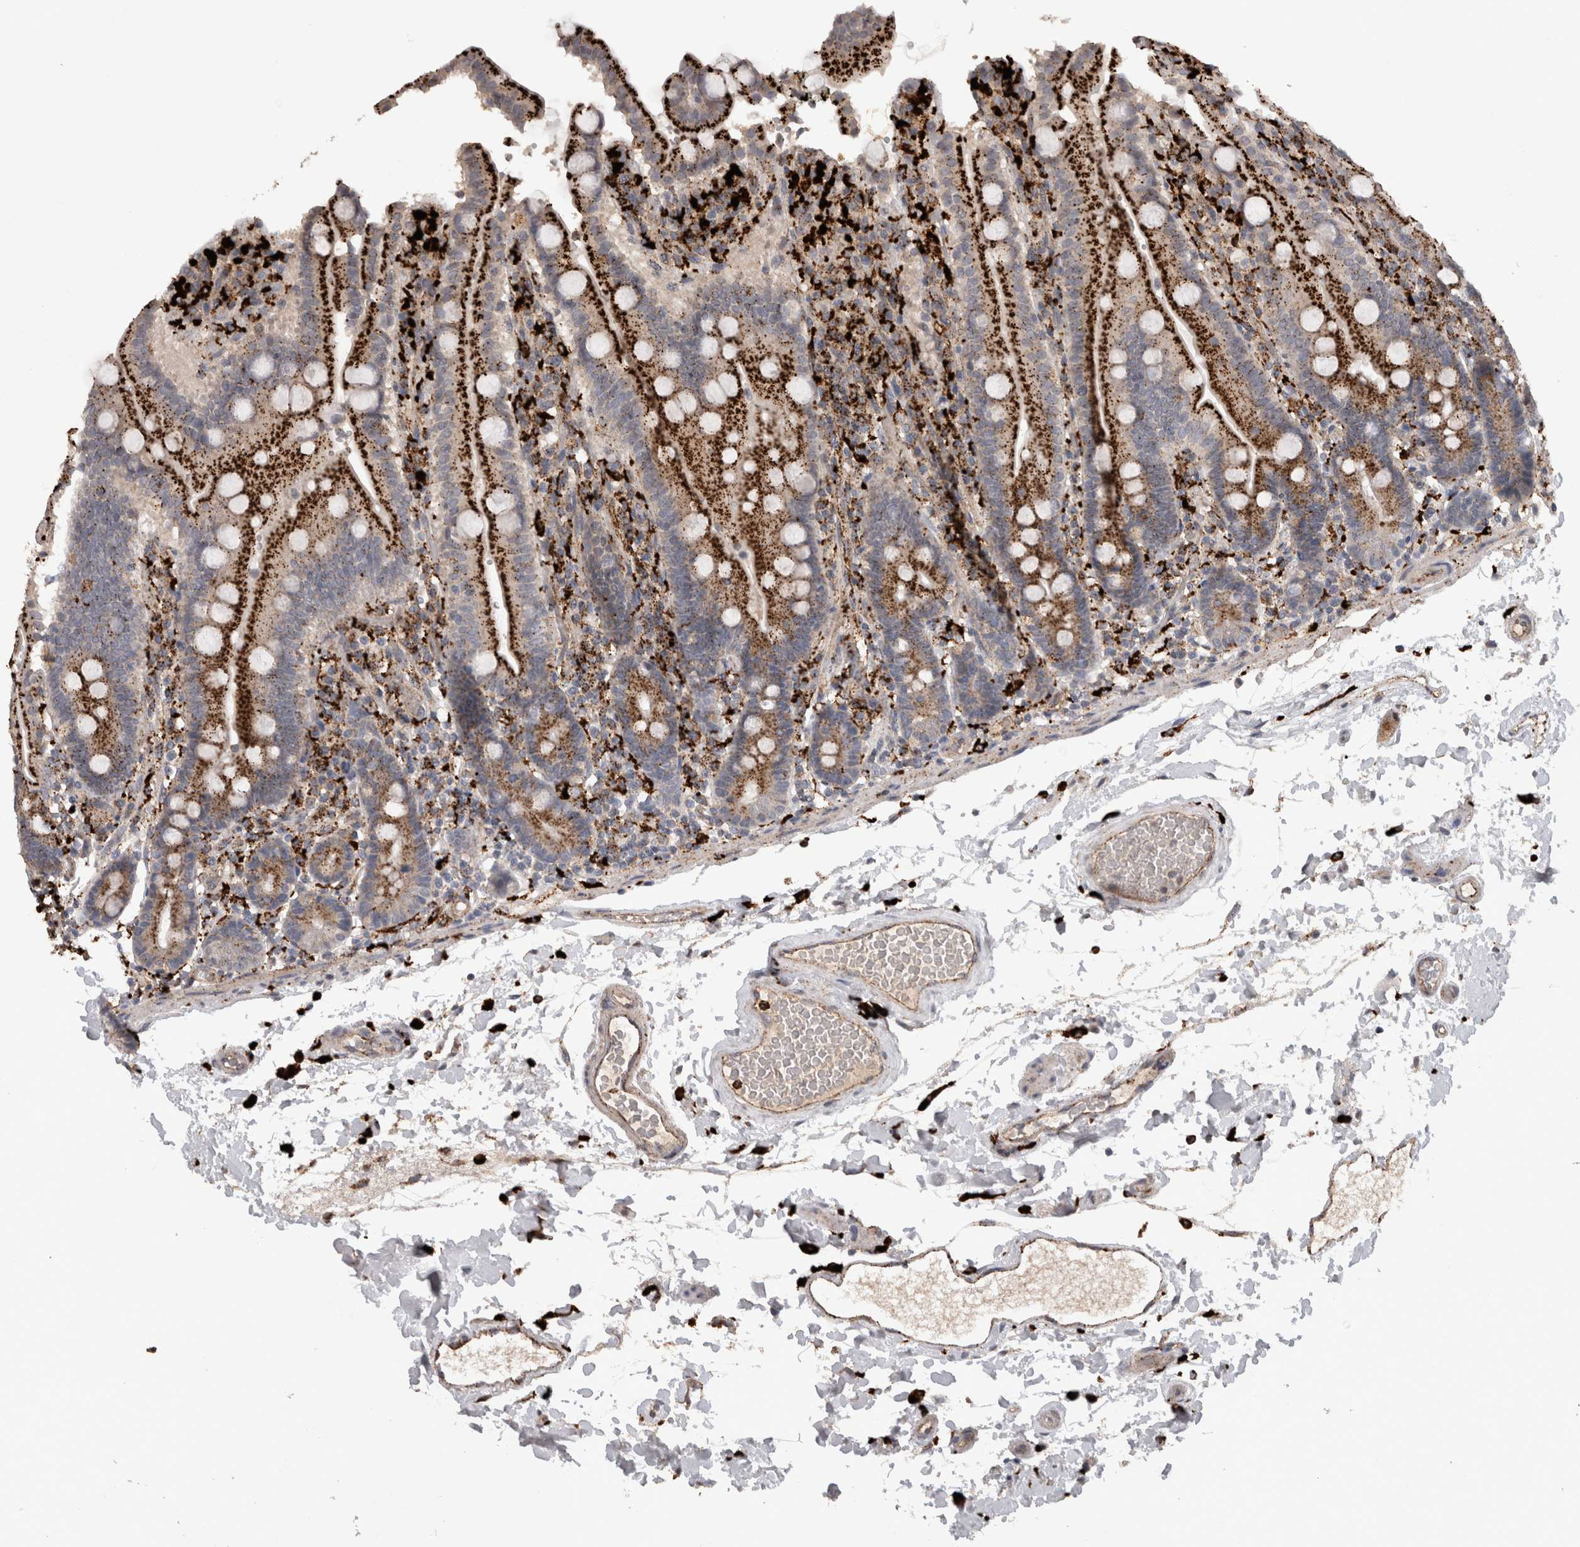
{"staining": {"intensity": "strong", "quantity": ">75%", "location": "cytoplasmic/membranous"}, "tissue": "duodenum", "cell_type": "Glandular cells", "image_type": "normal", "snomed": [{"axis": "morphology", "description": "Normal tissue, NOS"}, {"axis": "topography", "description": "Small intestine, NOS"}], "caption": "High-magnification brightfield microscopy of benign duodenum stained with DAB (brown) and counterstained with hematoxylin (blue). glandular cells exhibit strong cytoplasmic/membranous positivity is identified in approximately>75% of cells.", "gene": "CTSZ", "patient": {"sex": "female", "age": 71}}